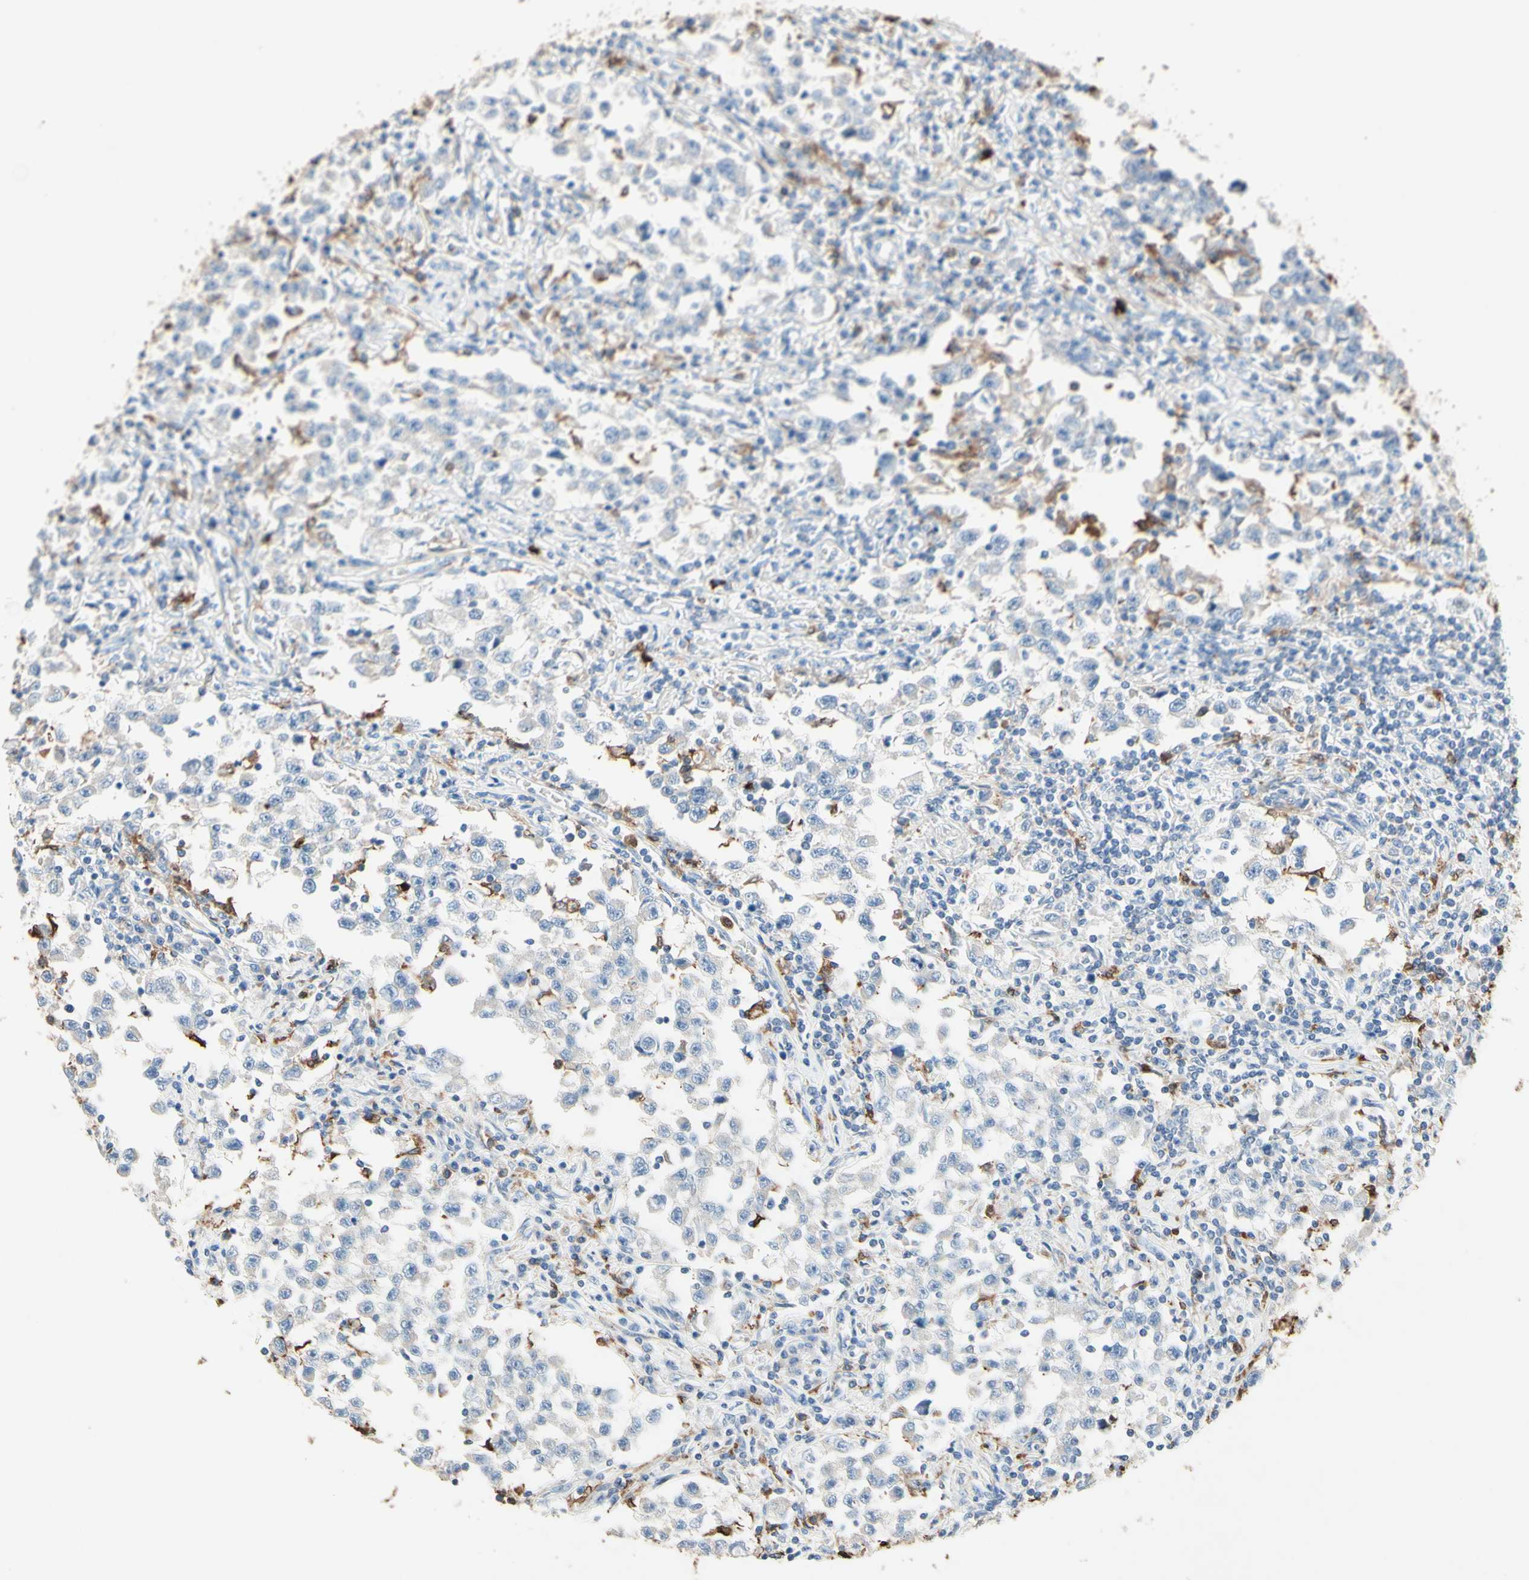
{"staining": {"intensity": "negative", "quantity": "none", "location": "none"}, "tissue": "testis cancer", "cell_type": "Tumor cells", "image_type": "cancer", "snomed": [{"axis": "morphology", "description": "Carcinoma, Embryonal, NOS"}, {"axis": "topography", "description": "Testis"}], "caption": "DAB (3,3'-diaminobenzidine) immunohistochemical staining of human embryonal carcinoma (testis) demonstrates no significant staining in tumor cells. (Stains: DAB IHC with hematoxylin counter stain, Microscopy: brightfield microscopy at high magnification).", "gene": "NFKBIZ", "patient": {"sex": "male", "age": 21}}